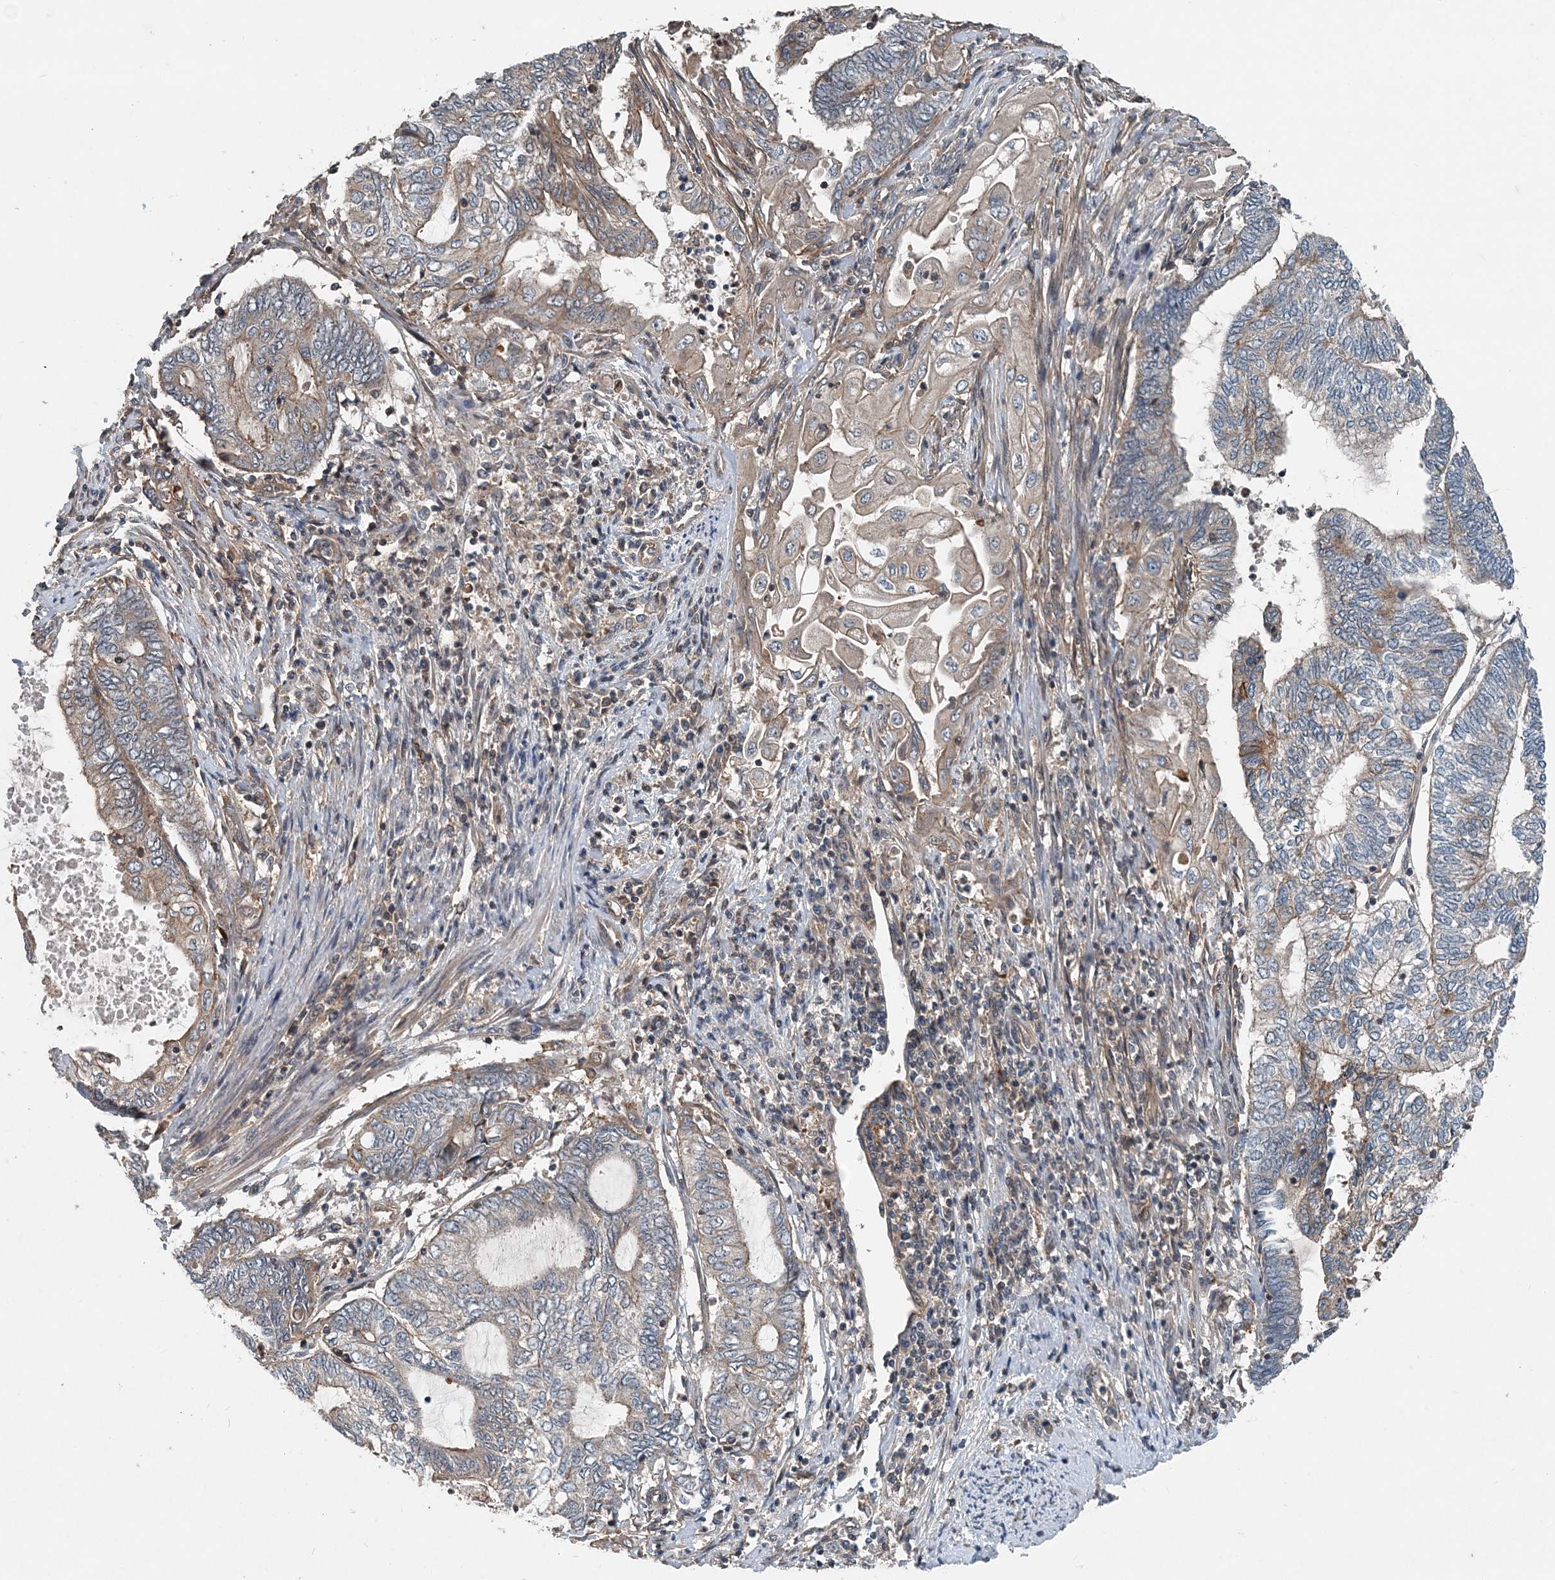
{"staining": {"intensity": "weak", "quantity": "25%-75%", "location": "cytoplasmic/membranous"}, "tissue": "endometrial cancer", "cell_type": "Tumor cells", "image_type": "cancer", "snomed": [{"axis": "morphology", "description": "Adenocarcinoma, NOS"}, {"axis": "topography", "description": "Uterus"}, {"axis": "topography", "description": "Endometrium"}], "caption": "Immunohistochemical staining of human endometrial adenocarcinoma exhibits weak cytoplasmic/membranous protein staining in approximately 25%-75% of tumor cells. Using DAB (3,3'-diaminobenzidine) (brown) and hematoxylin (blue) stains, captured at high magnification using brightfield microscopy.", "gene": "SMPD3", "patient": {"sex": "female", "age": 70}}